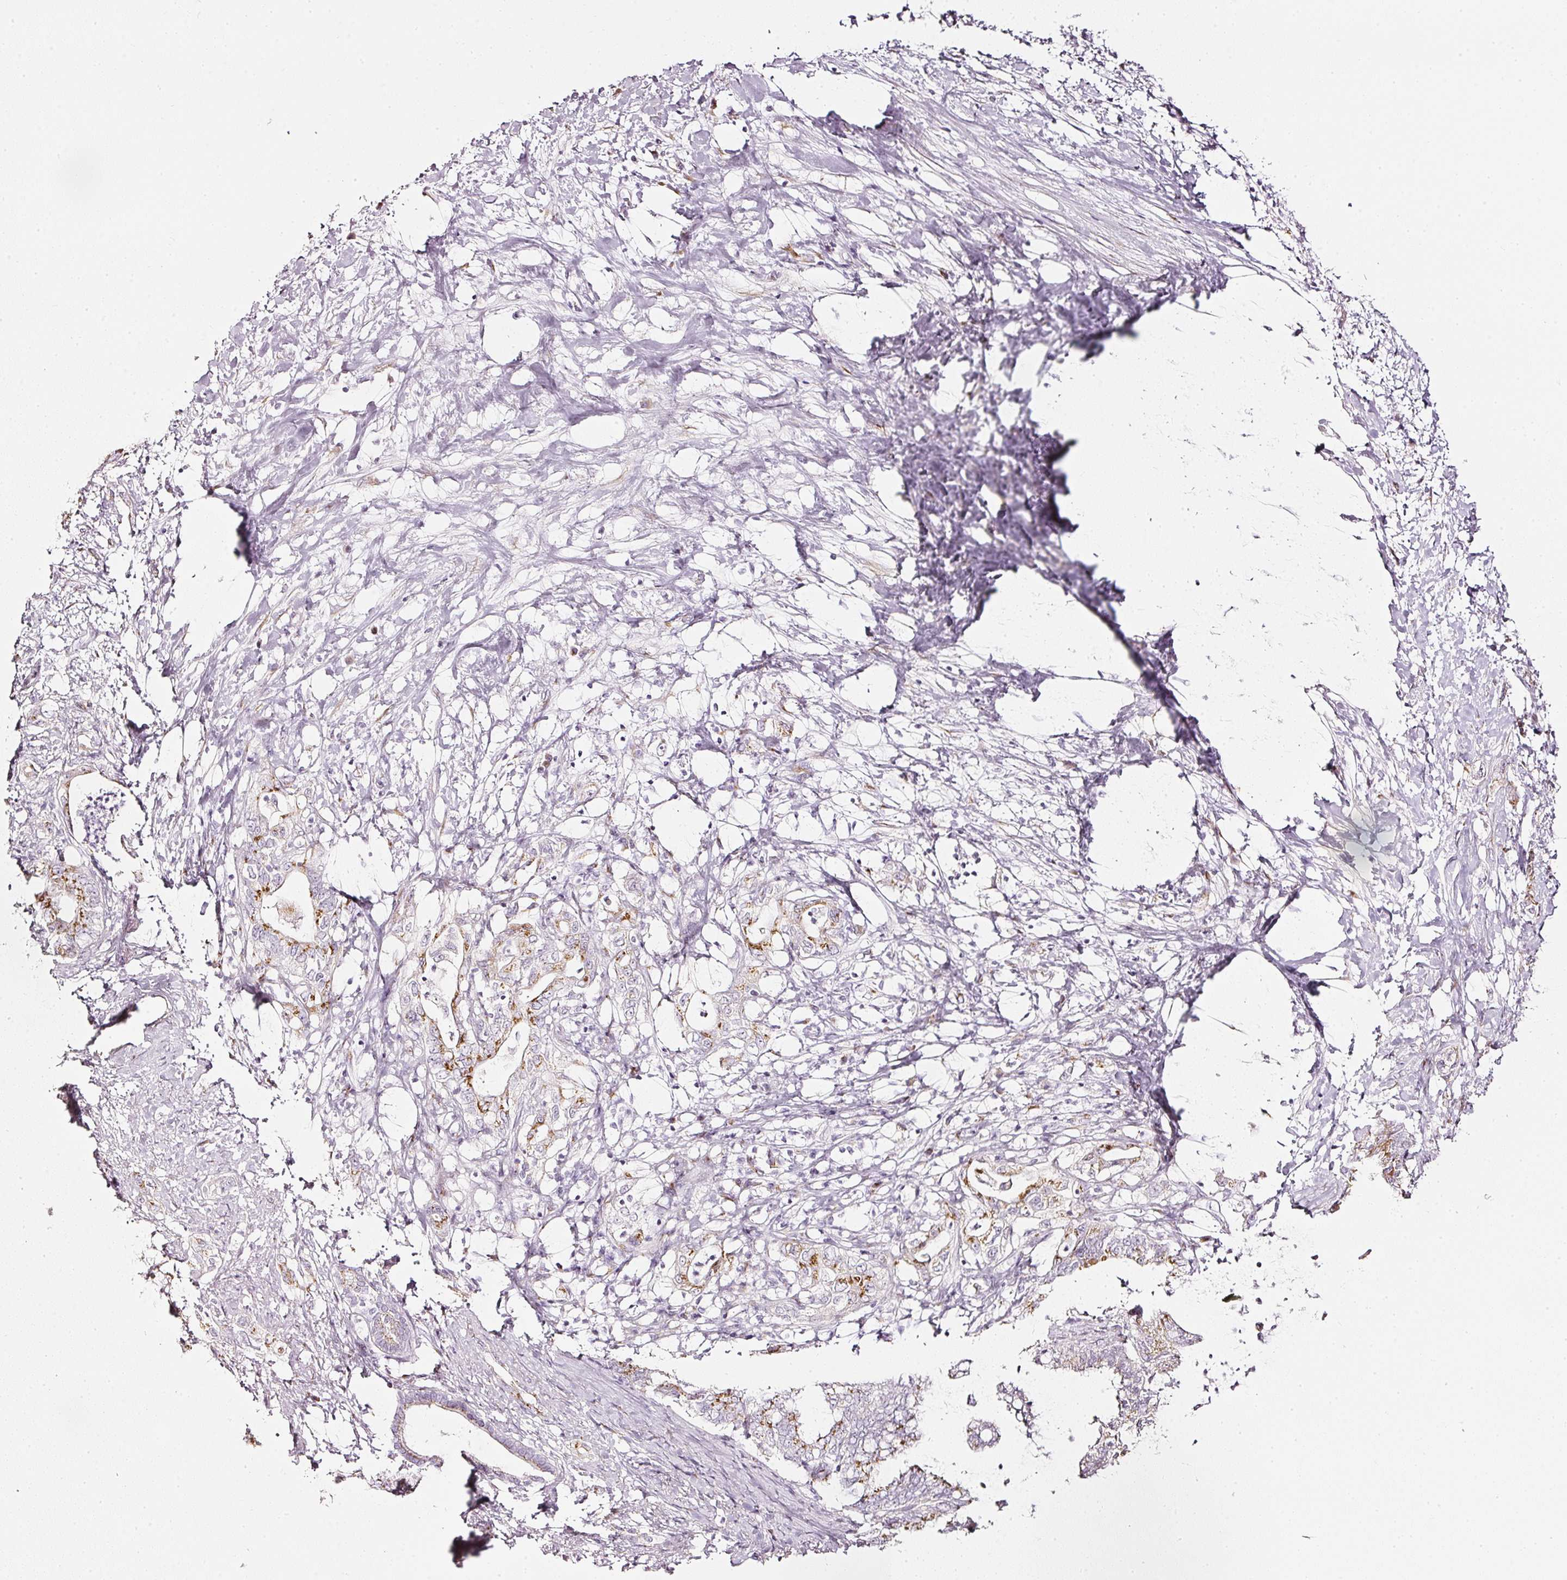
{"staining": {"intensity": "strong", "quantity": "<25%", "location": "cytoplasmic/membranous"}, "tissue": "pancreatic cancer", "cell_type": "Tumor cells", "image_type": "cancer", "snomed": [{"axis": "morphology", "description": "Adenocarcinoma, NOS"}, {"axis": "topography", "description": "Pancreas"}], "caption": "Adenocarcinoma (pancreatic) stained with a brown dye exhibits strong cytoplasmic/membranous positive expression in about <25% of tumor cells.", "gene": "SDF4", "patient": {"sex": "female", "age": 73}}